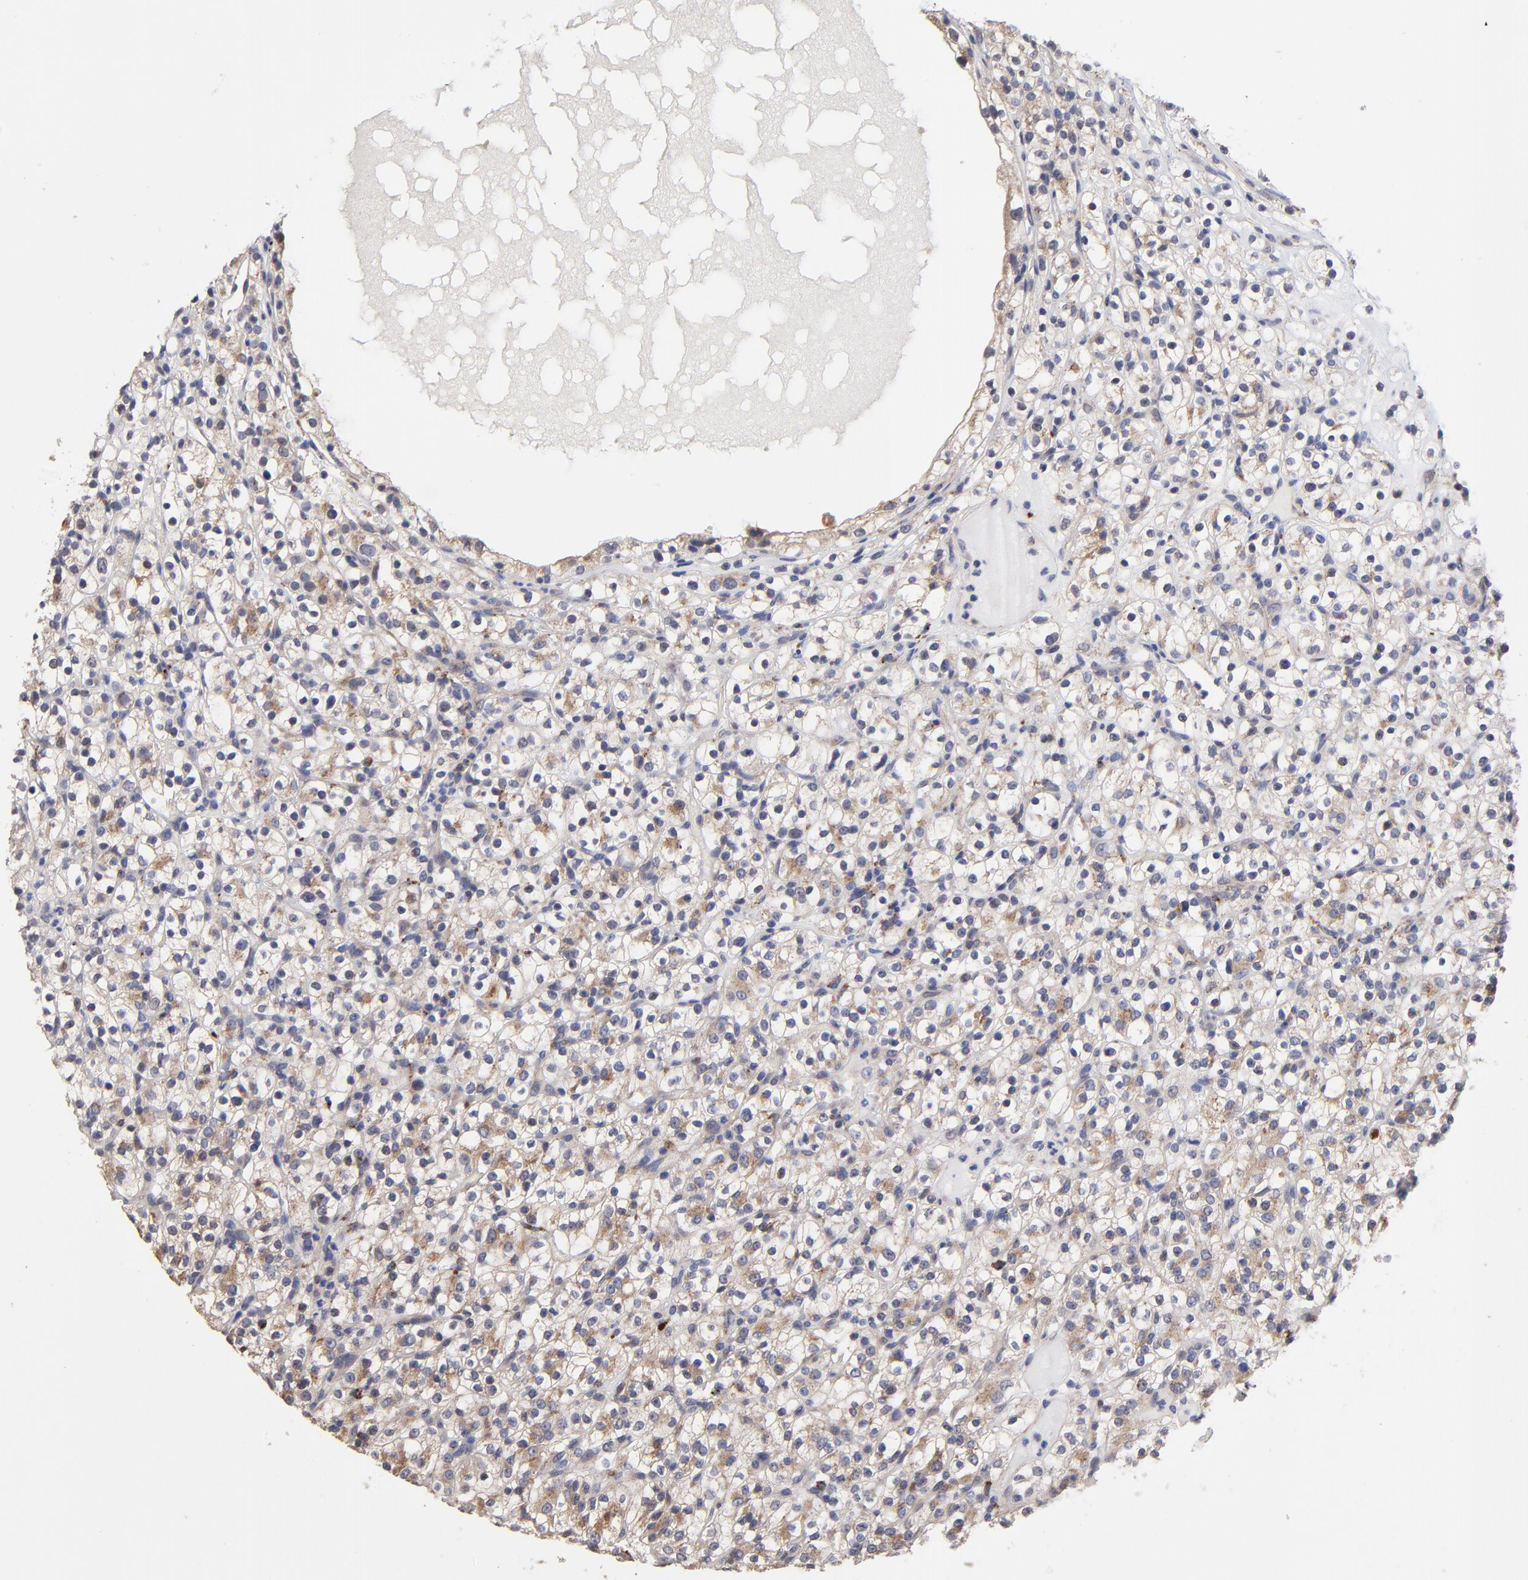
{"staining": {"intensity": "weak", "quantity": "<25%", "location": "cytoplasmic/membranous"}, "tissue": "renal cancer", "cell_type": "Tumor cells", "image_type": "cancer", "snomed": [{"axis": "morphology", "description": "Normal tissue, NOS"}, {"axis": "morphology", "description": "Adenocarcinoma, NOS"}, {"axis": "topography", "description": "Kidney"}], "caption": "There is no significant positivity in tumor cells of adenocarcinoma (renal).", "gene": "PDE4B", "patient": {"sex": "female", "age": 72}}